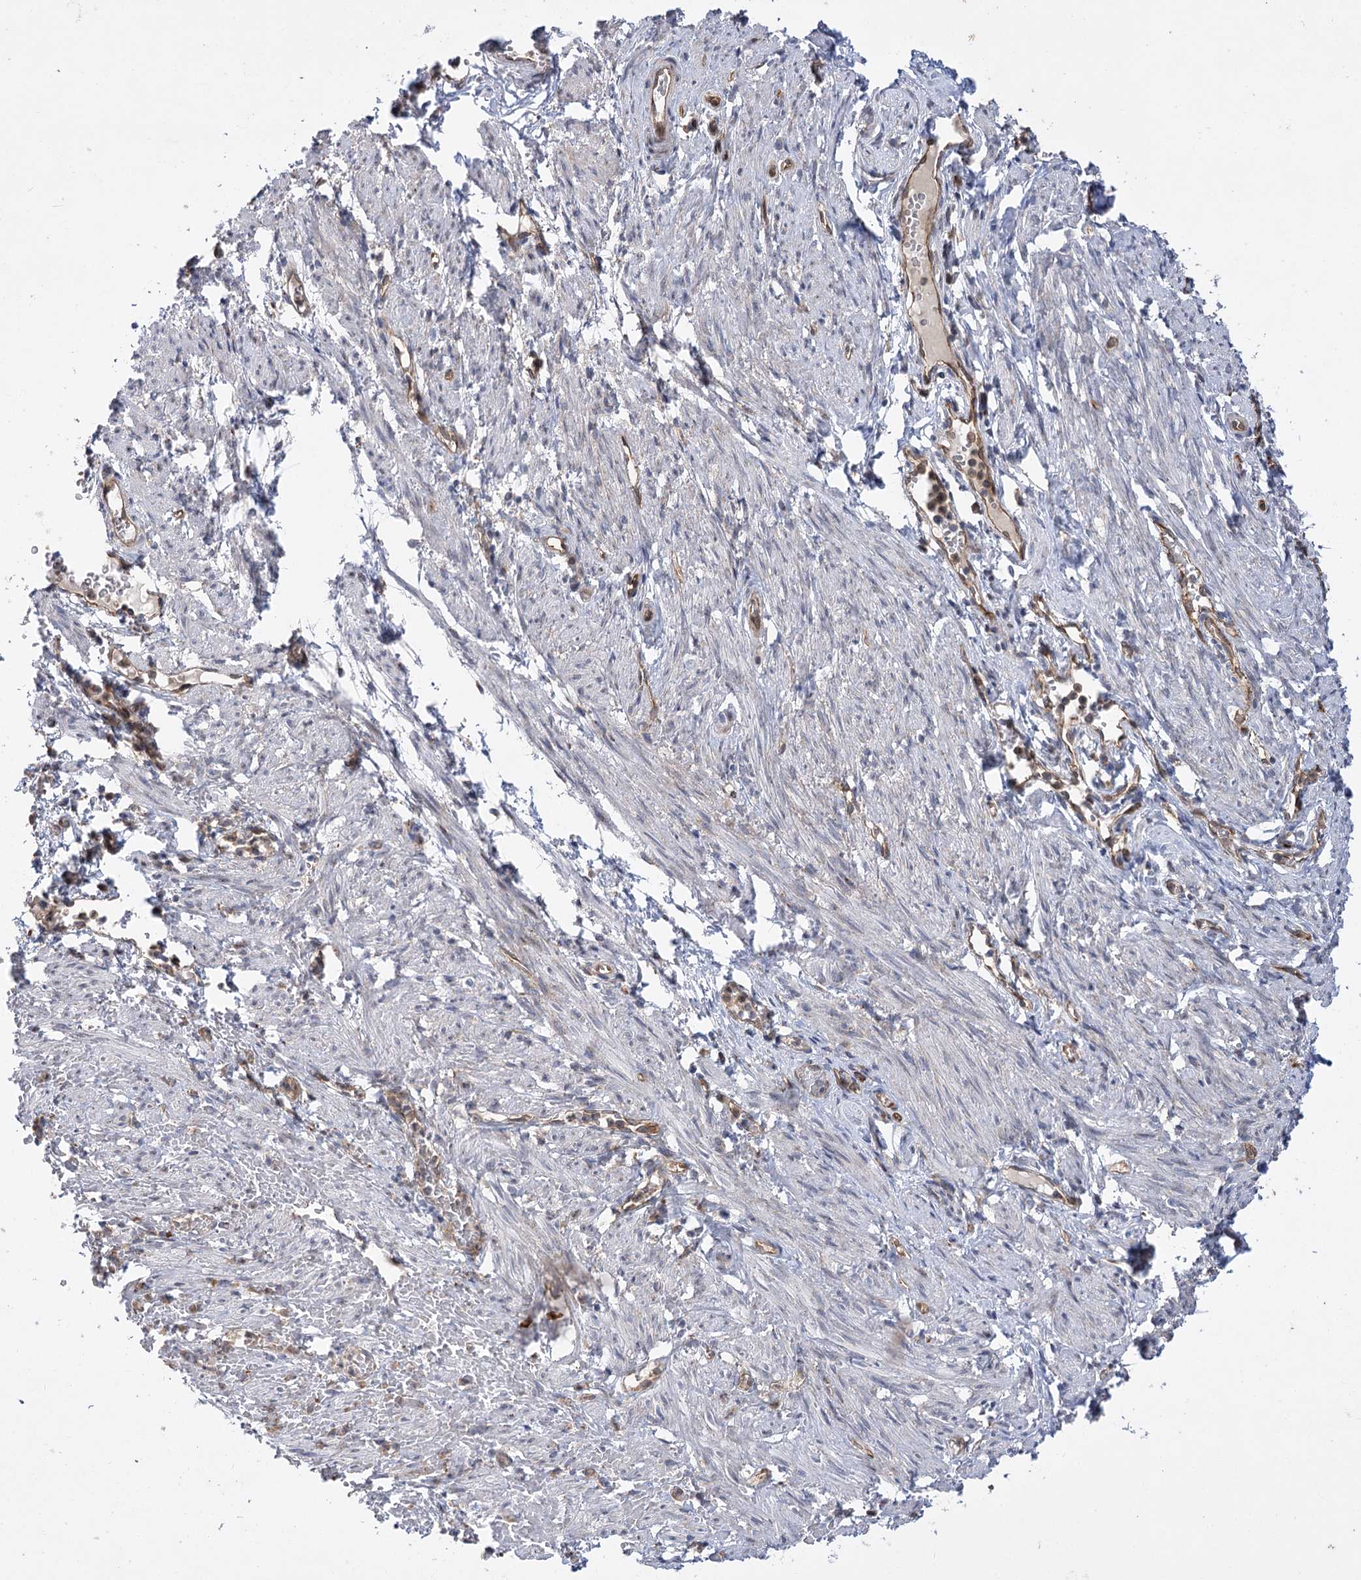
{"staining": {"intensity": "negative", "quantity": "none", "location": "none"}, "tissue": "adipose tissue", "cell_type": "Adipocytes", "image_type": "normal", "snomed": [{"axis": "morphology", "description": "Normal tissue, NOS"}, {"axis": "topography", "description": "Smooth muscle"}, {"axis": "topography", "description": "Peripheral nerve tissue"}], "caption": "This is an immunohistochemistry (IHC) image of unremarkable human adipose tissue. There is no expression in adipocytes.", "gene": "ARHGAP31", "patient": {"sex": "female", "age": 39}}